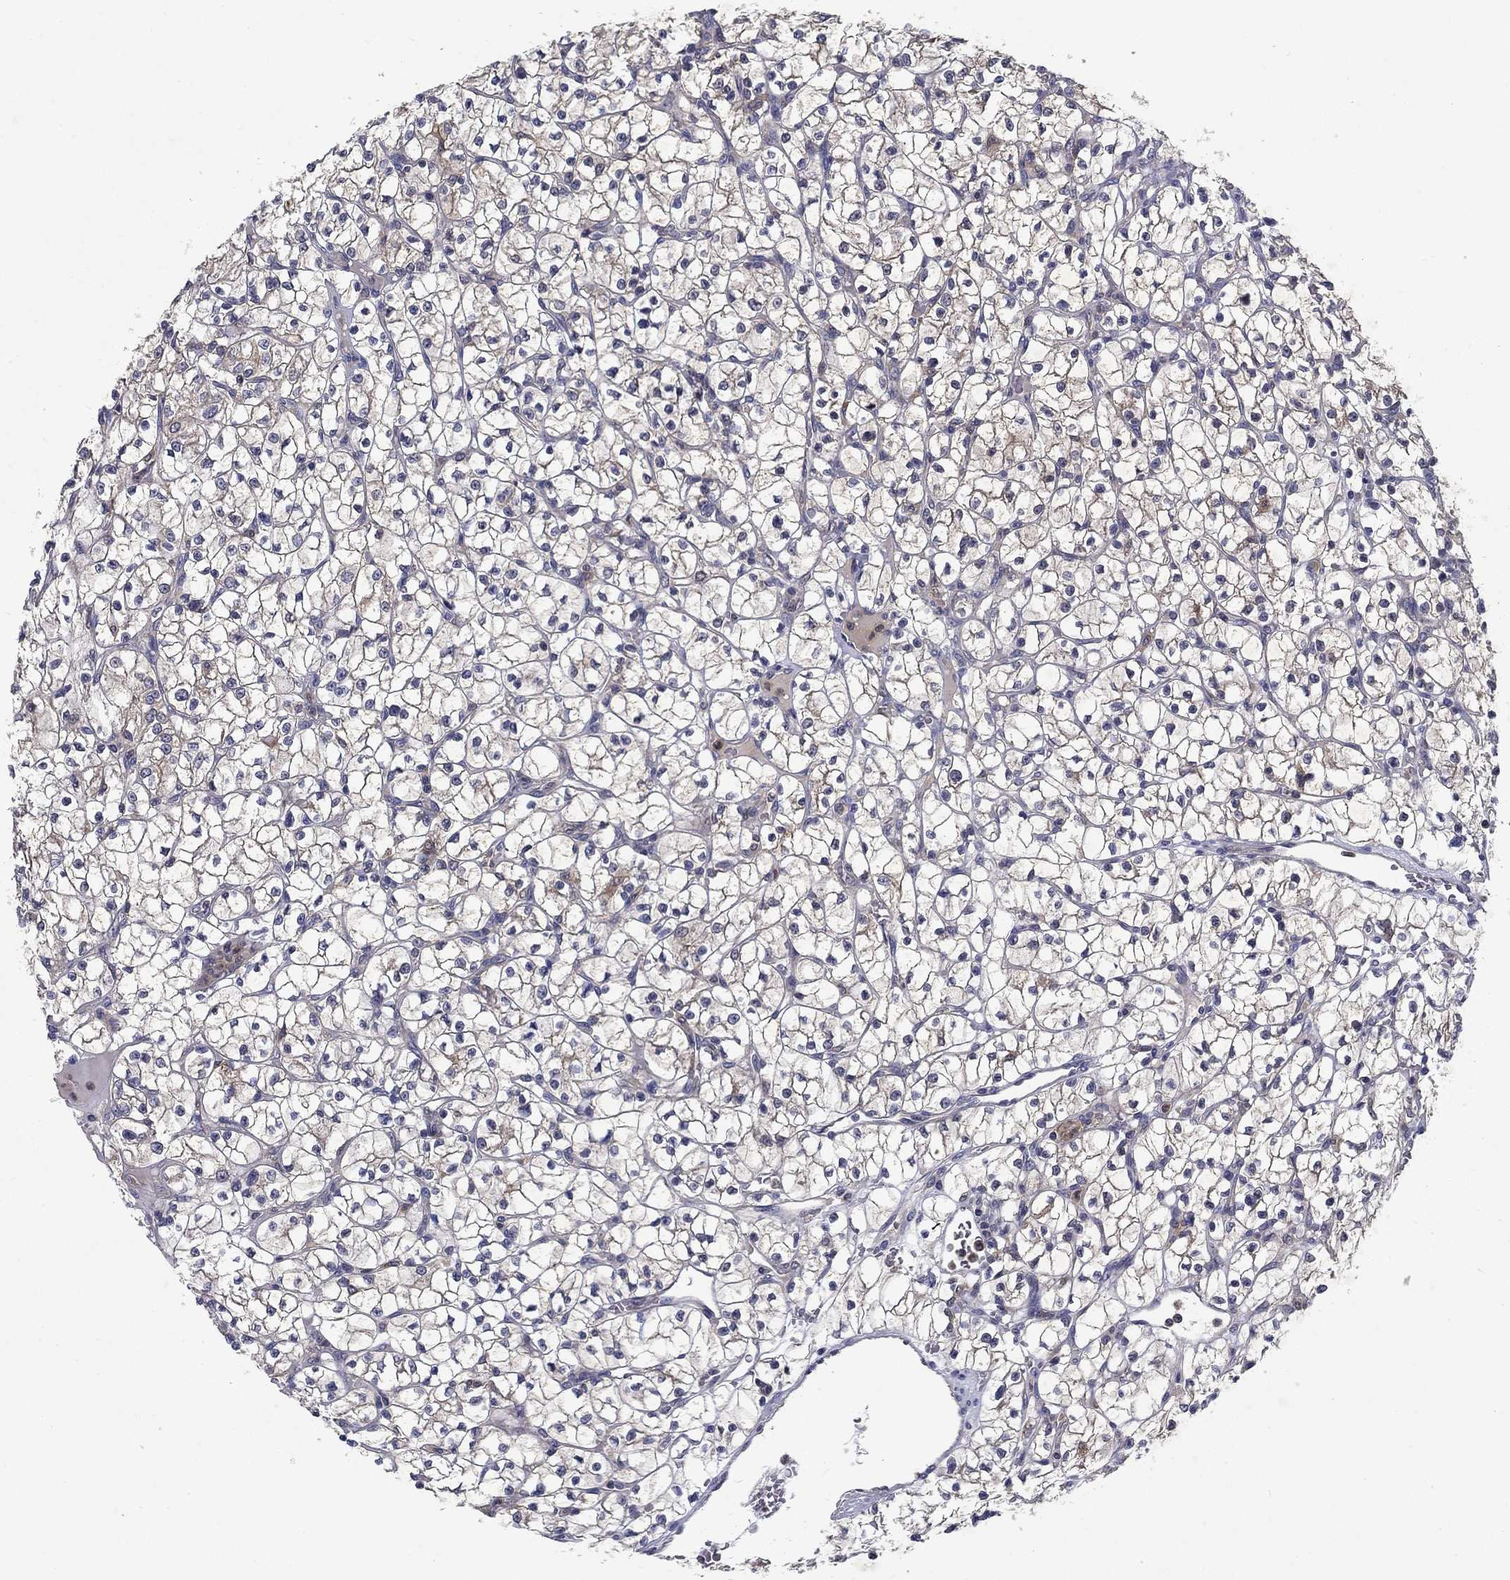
{"staining": {"intensity": "negative", "quantity": "none", "location": "none"}, "tissue": "renal cancer", "cell_type": "Tumor cells", "image_type": "cancer", "snomed": [{"axis": "morphology", "description": "Adenocarcinoma, NOS"}, {"axis": "topography", "description": "Kidney"}], "caption": "An immunohistochemistry photomicrograph of renal cancer is shown. There is no staining in tumor cells of renal cancer.", "gene": "GLTP", "patient": {"sex": "female", "age": 64}}